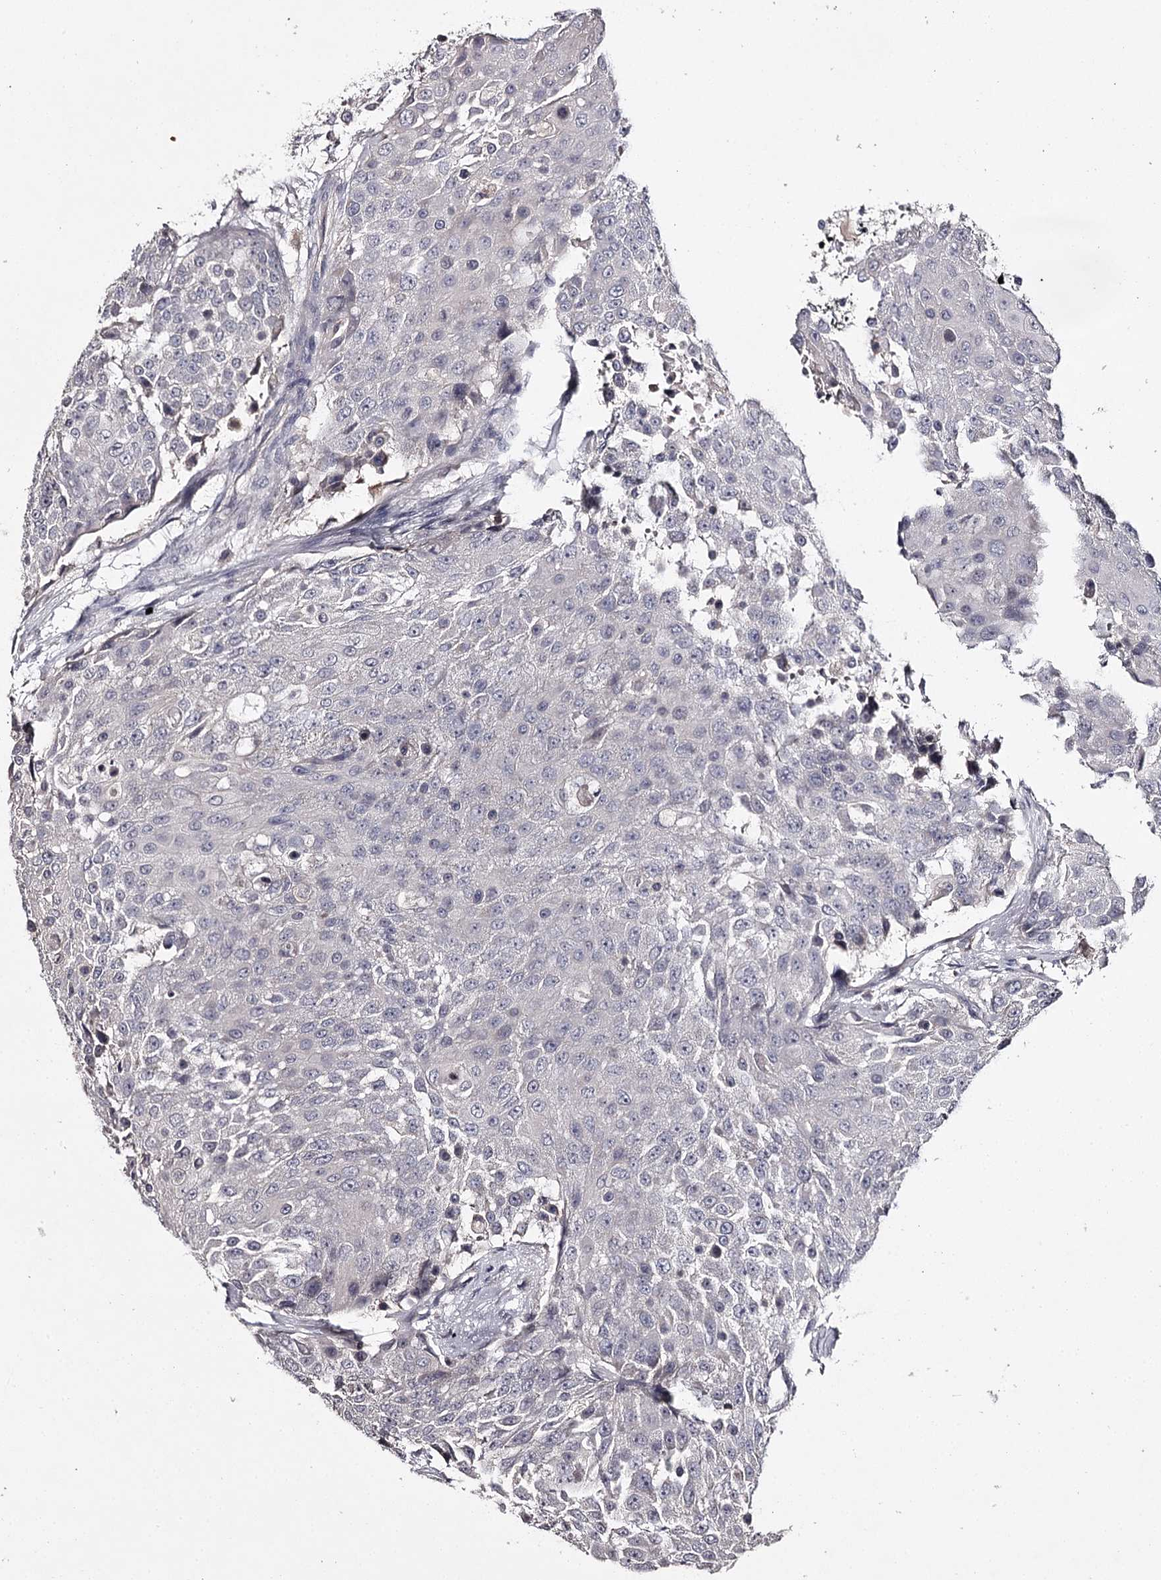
{"staining": {"intensity": "negative", "quantity": "none", "location": "none"}, "tissue": "urothelial cancer", "cell_type": "Tumor cells", "image_type": "cancer", "snomed": [{"axis": "morphology", "description": "Urothelial carcinoma, High grade"}, {"axis": "topography", "description": "Urinary bladder"}], "caption": "Tumor cells show no significant staining in urothelial carcinoma (high-grade).", "gene": "PRM2", "patient": {"sex": "female", "age": 63}}